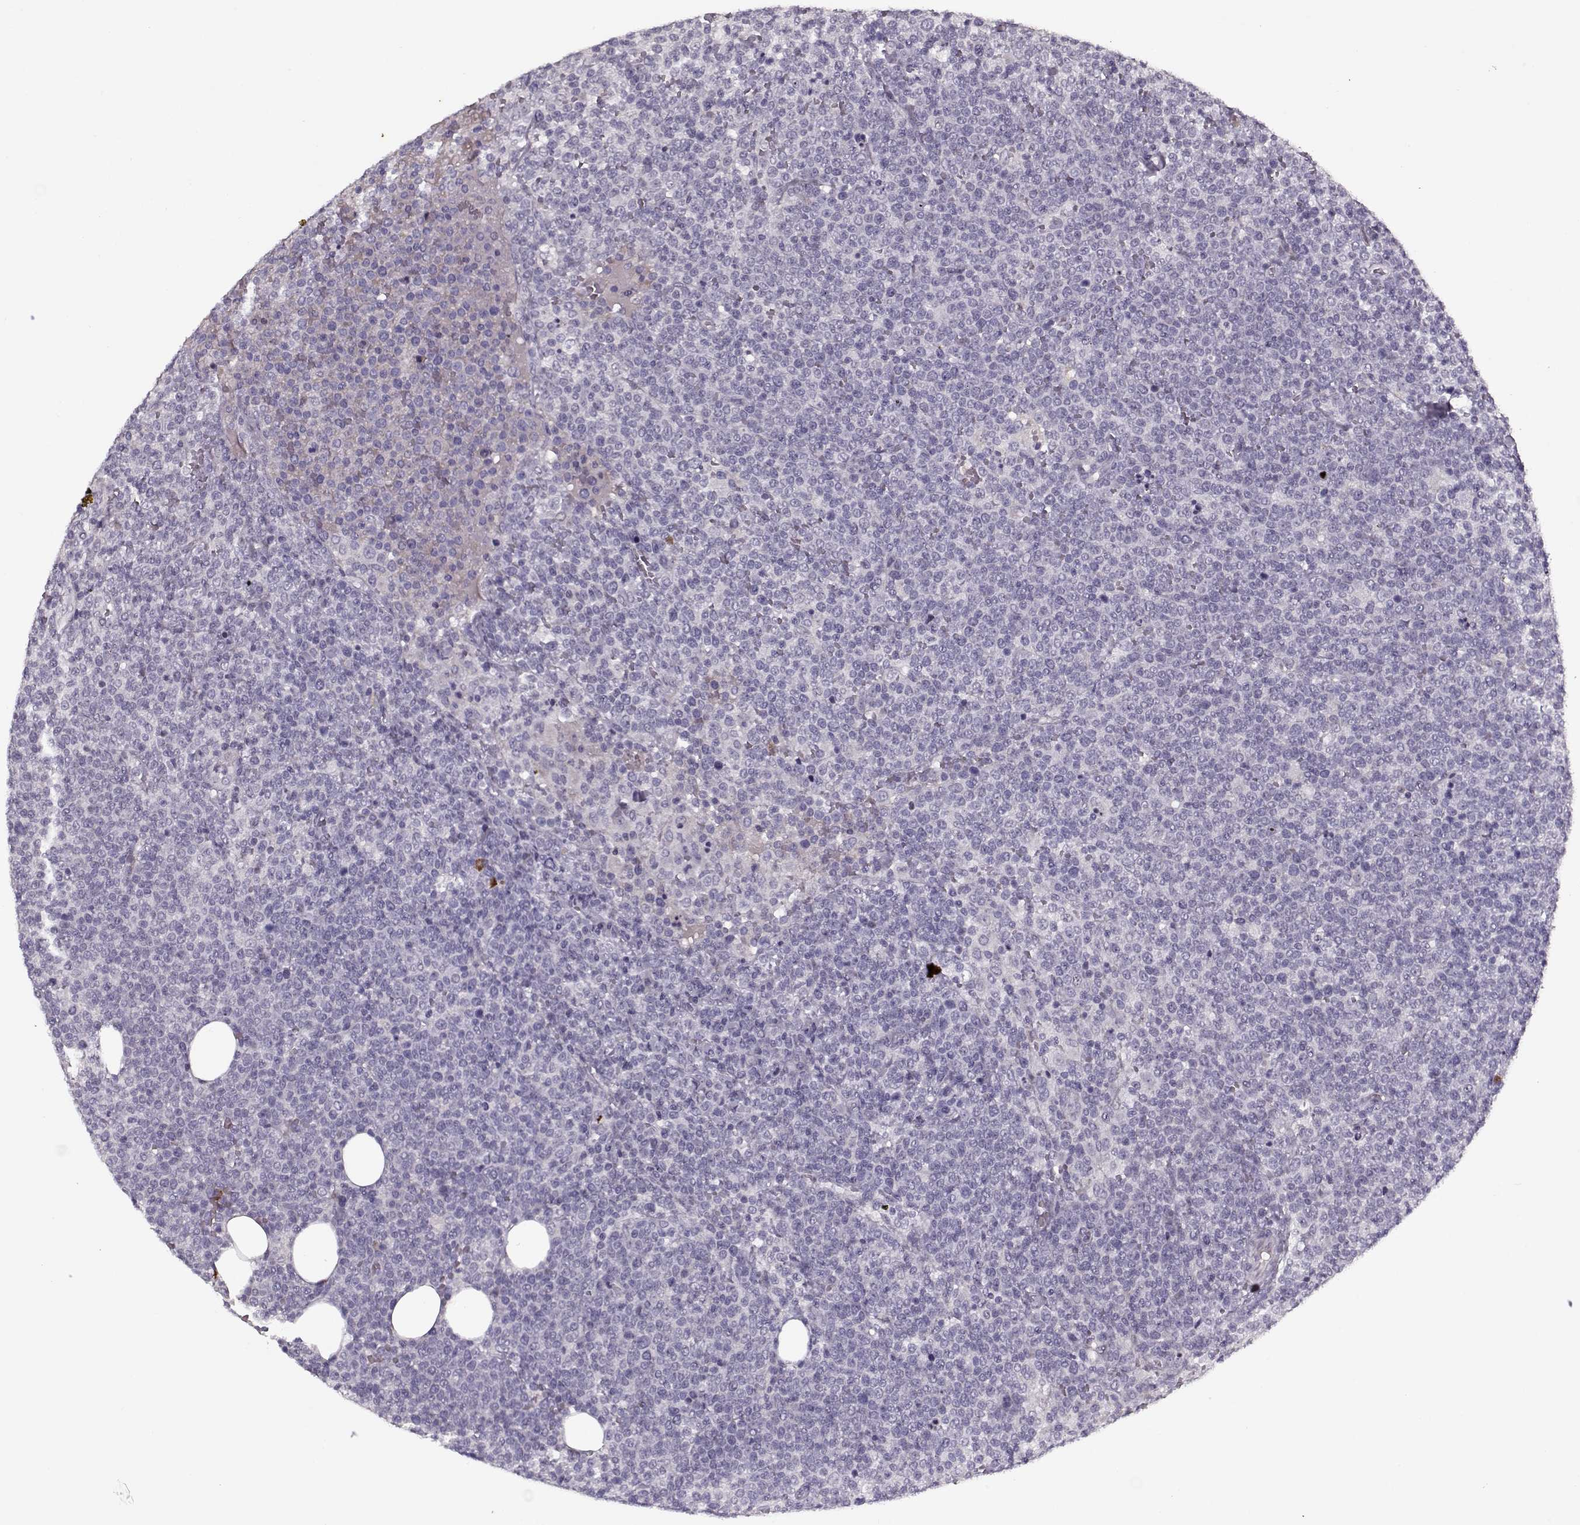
{"staining": {"intensity": "negative", "quantity": "none", "location": "none"}, "tissue": "lymphoma", "cell_type": "Tumor cells", "image_type": "cancer", "snomed": [{"axis": "morphology", "description": "Malignant lymphoma, non-Hodgkin's type, High grade"}, {"axis": "topography", "description": "Lymph node"}], "caption": "The micrograph exhibits no significant staining in tumor cells of high-grade malignant lymphoma, non-Hodgkin's type.", "gene": "KRT9", "patient": {"sex": "male", "age": 61}}